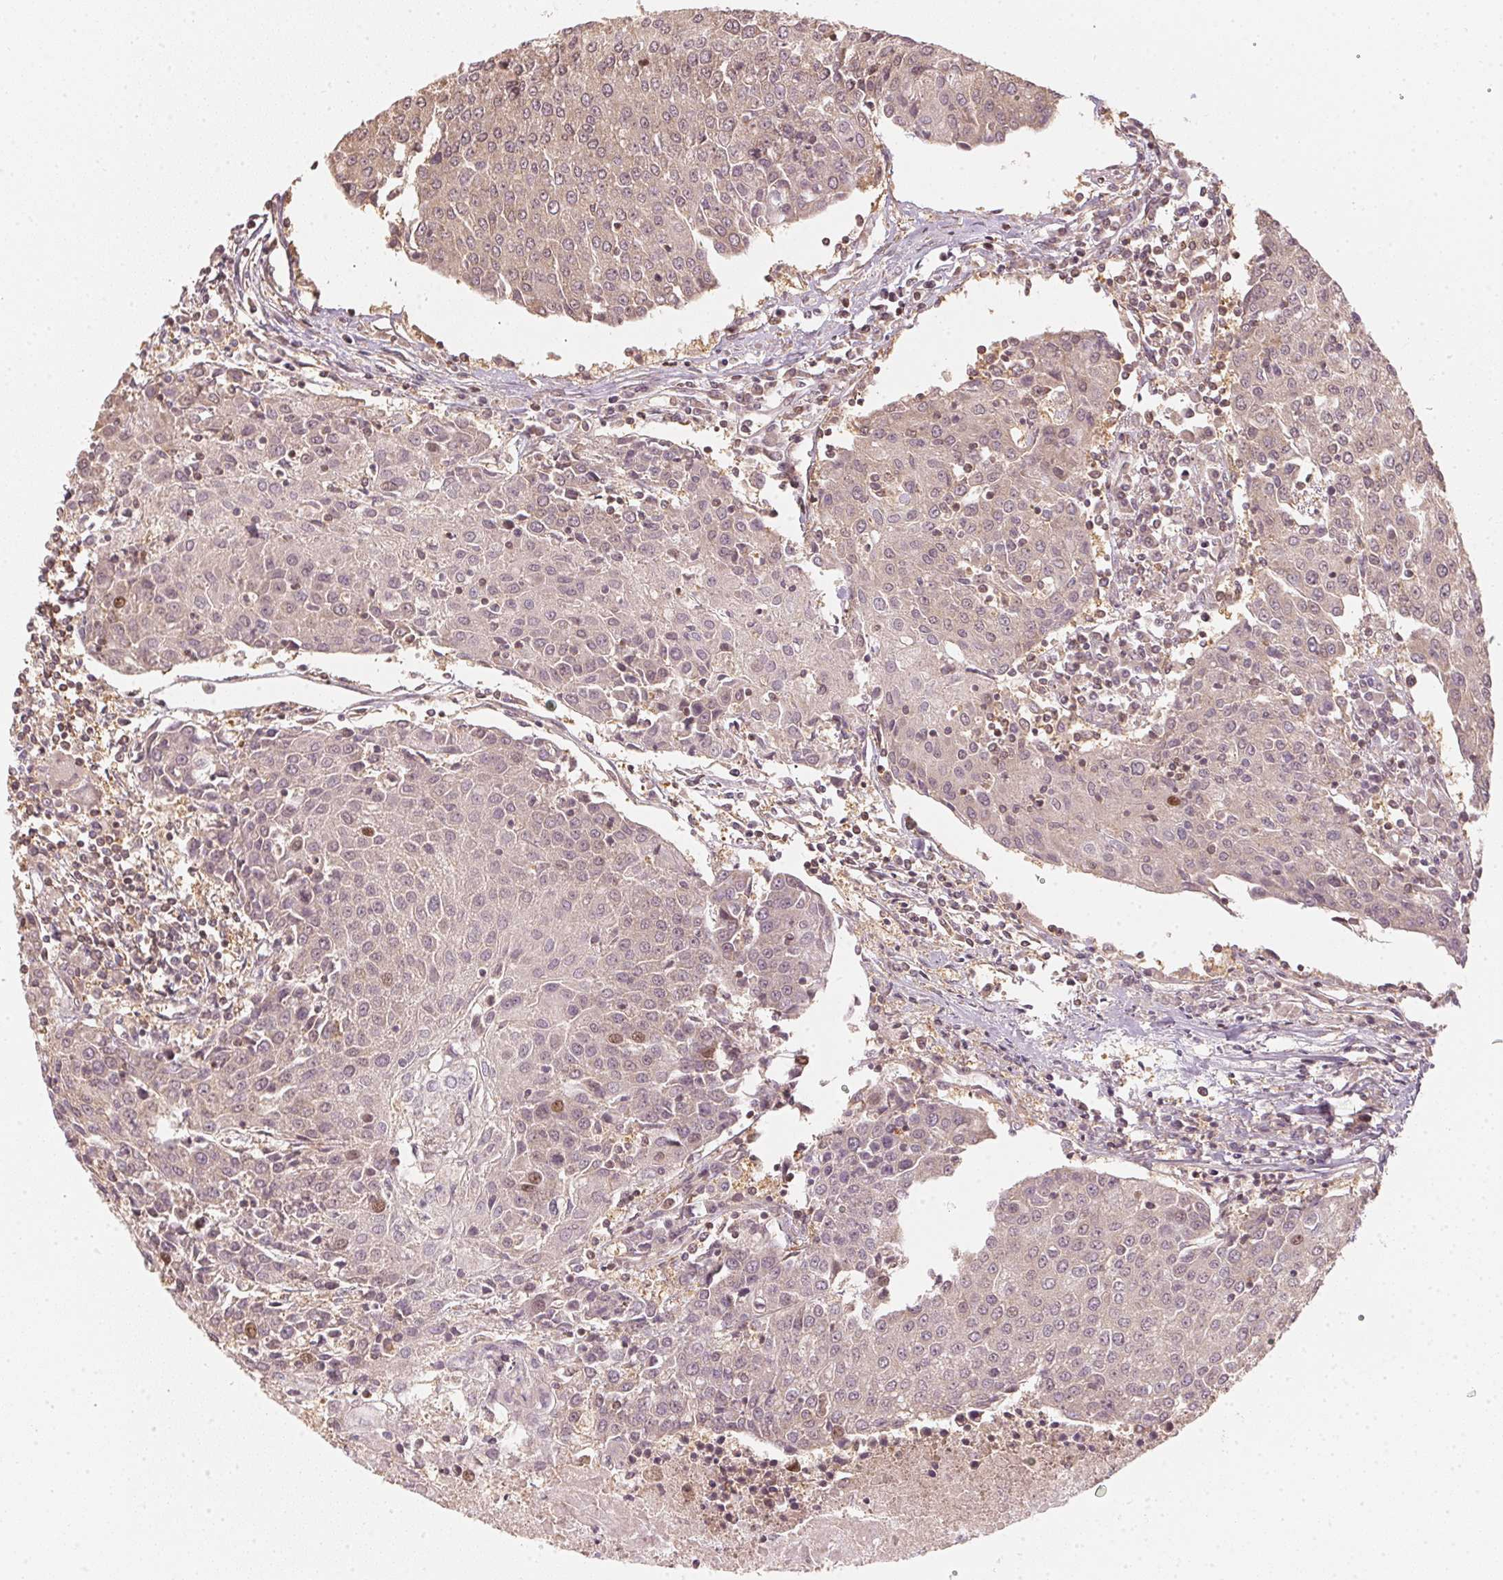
{"staining": {"intensity": "weak", "quantity": "<25%", "location": "nuclear"}, "tissue": "urothelial cancer", "cell_type": "Tumor cells", "image_type": "cancer", "snomed": [{"axis": "morphology", "description": "Urothelial carcinoma, High grade"}, {"axis": "topography", "description": "Urinary bladder"}], "caption": "DAB immunohistochemical staining of high-grade urothelial carcinoma reveals no significant positivity in tumor cells. (DAB IHC visualized using brightfield microscopy, high magnification).", "gene": "UBE2L3", "patient": {"sex": "female", "age": 85}}